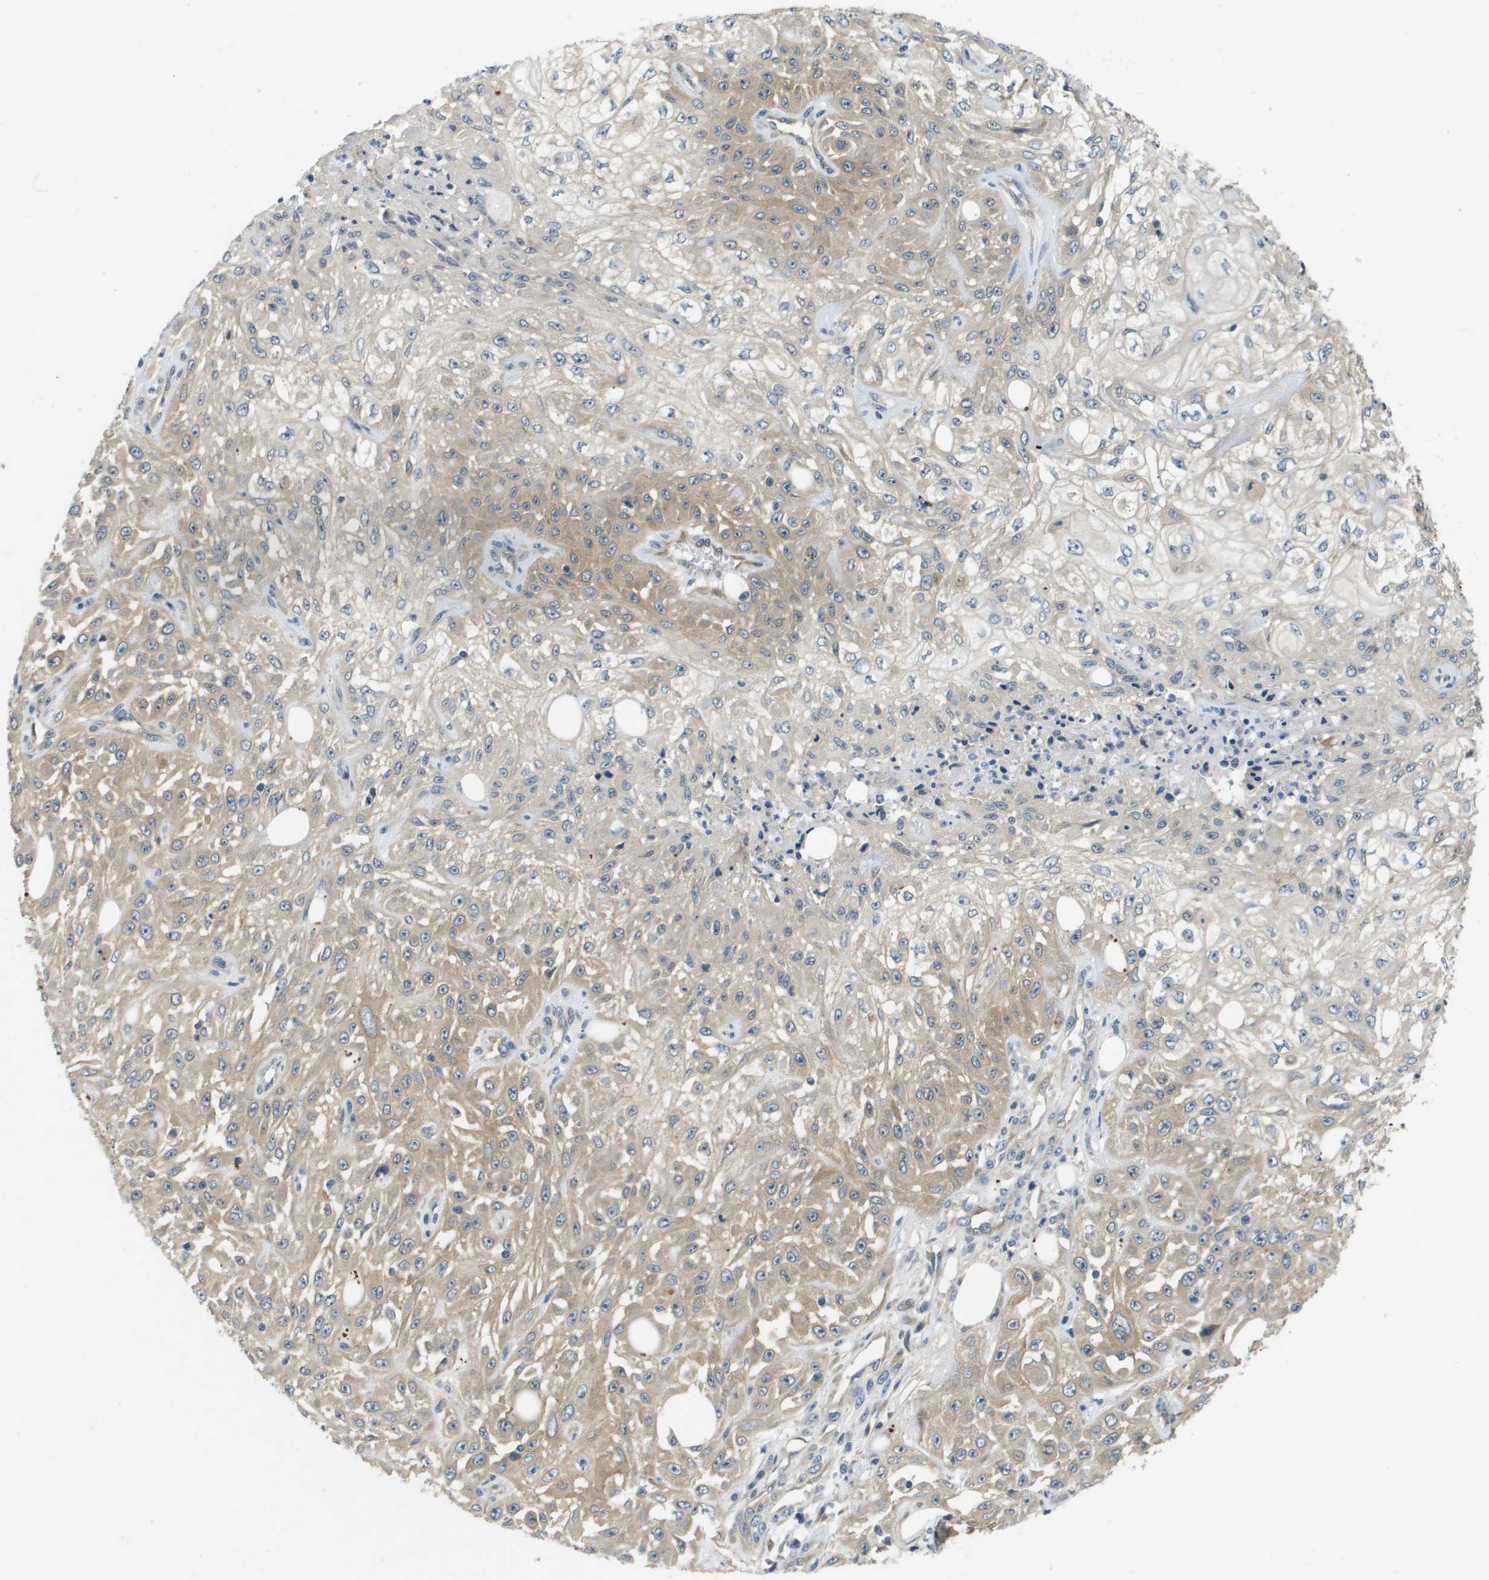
{"staining": {"intensity": "weak", "quantity": "25%-75%", "location": "cytoplasmic/membranous"}, "tissue": "skin cancer", "cell_type": "Tumor cells", "image_type": "cancer", "snomed": [{"axis": "morphology", "description": "Squamous cell carcinoma, NOS"}, {"axis": "morphology", "description": "Squamous cell carcinoma, metastatic, NOS"}, {"axis": "topography", "description": "Skin"}, {"axis": "topography", "description": "Lymph node"}], "caption": "Protein expression analysis of skin squamous cell carcinoma displays weak cytoplasmic/membranous positivity in approximately 25%-75% of tumor cells.", "gene": "PGAP3", "patient": {"sex": "male", "age": 75}}